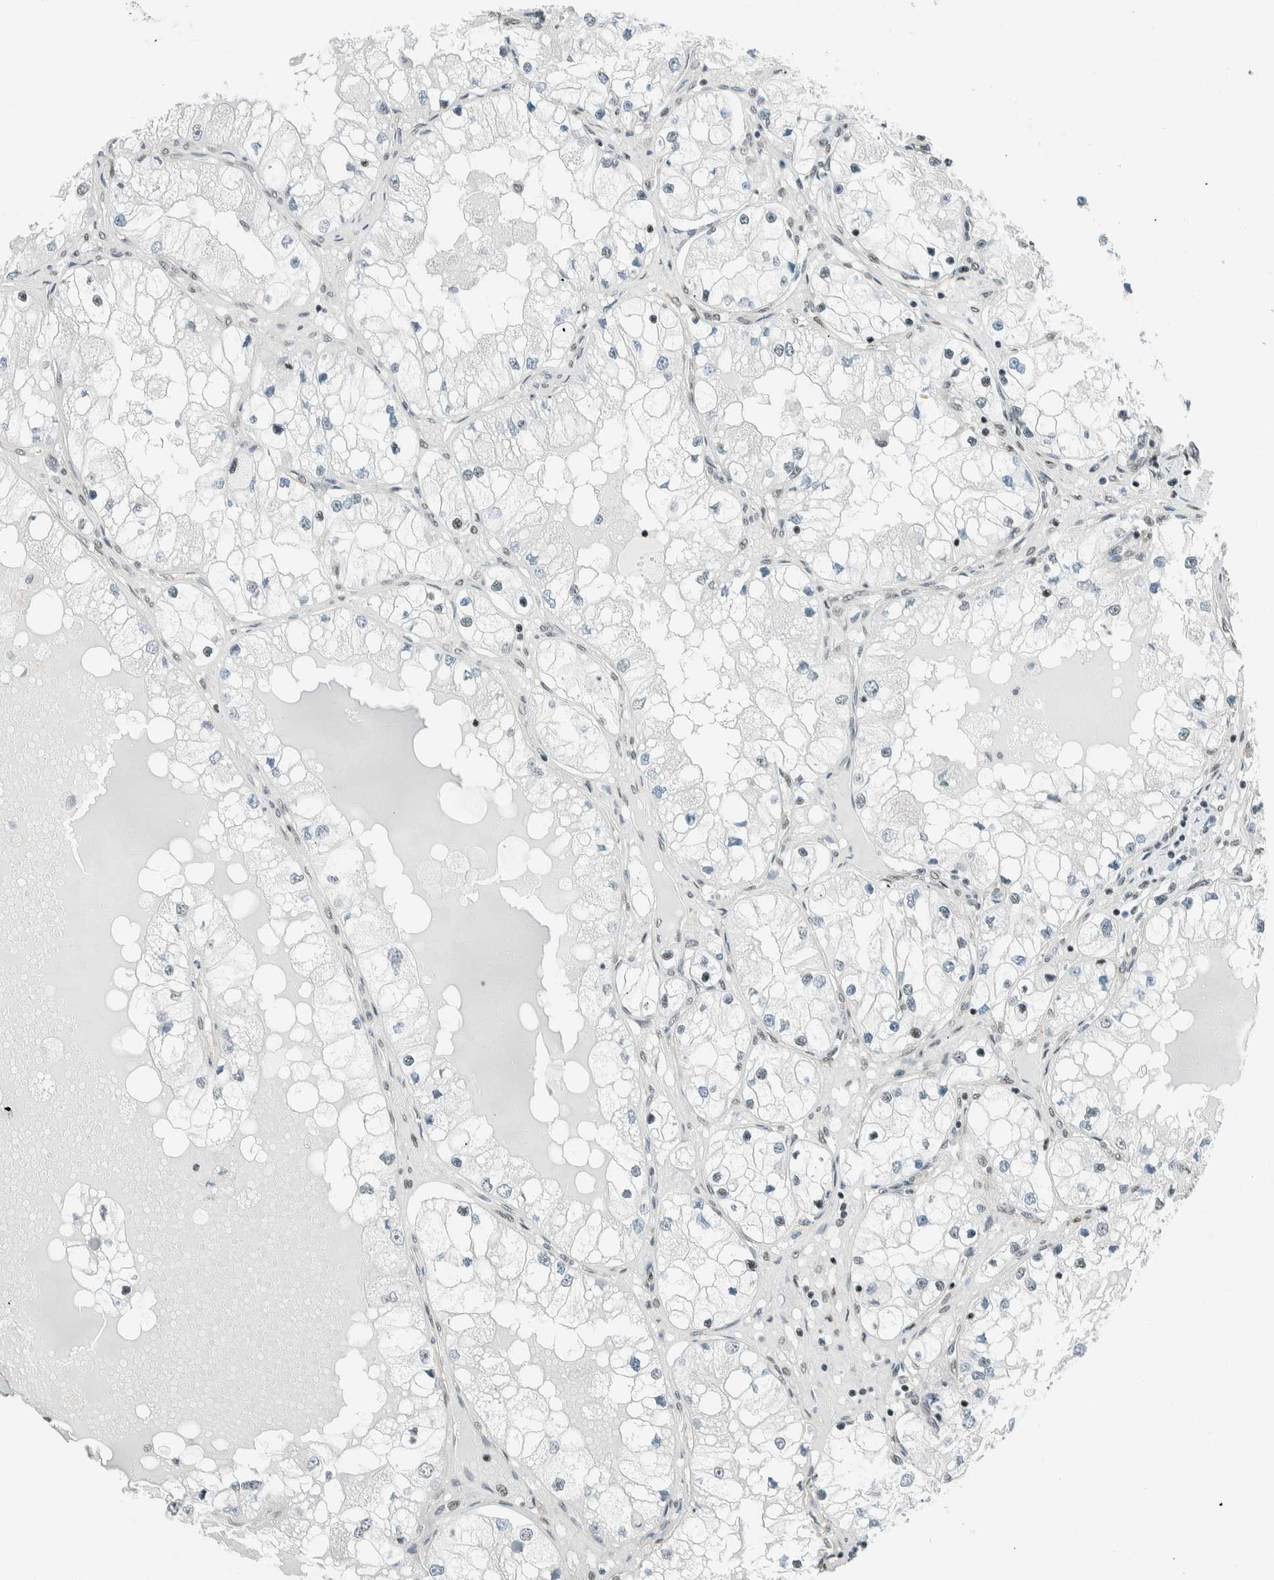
{"staining": {"intensity": "negative", "quantity": "none", "location": "none"}, "tissue": "renal cancer", "cell_type": "Tumor cells", "image_type": "cancer", "snomed": [{"axis": "morphology", "description": "Adenocarcinoma, NOS"}, {"axis": "topography", "description": "Kidney"}], "caption": "The micrograph demonstrates no significant expression in tumor cells of adenocarcinoma (renal).", "gene": "NIBAN2", "patient": {"sex": "male", "age": 68}}